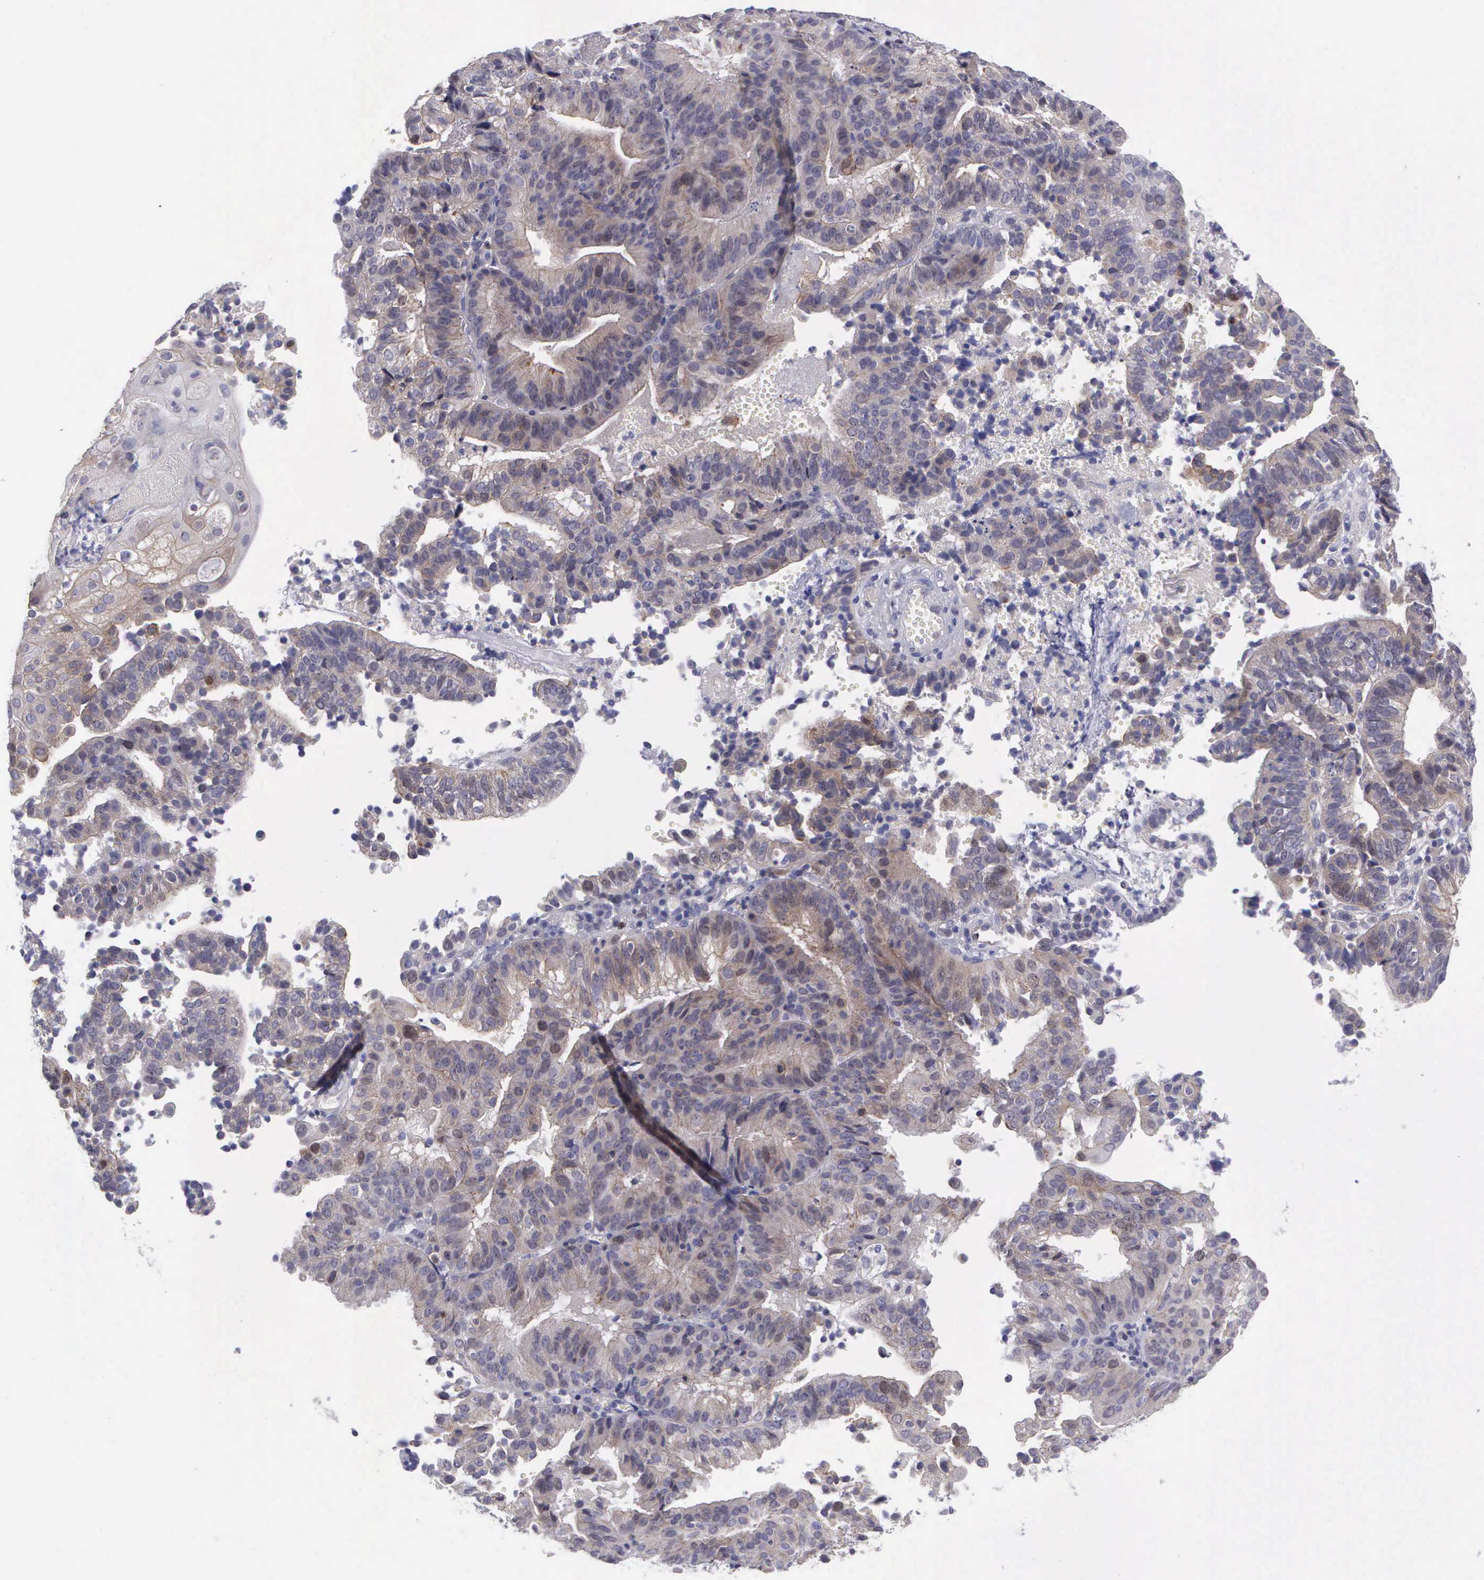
{"staining": {"intensity": "weak", "quantity": "25%-75%", "location": "cytoplasmic/membranous,nuclear"}, "tissue": "cervical cancer", "cell_type": "Tumor cells", "image_type": "cancer", "snomed": [{"axis": "morphology", "description": "Adenocarcinoma, NOS"}, {"axis": "topography", "description": "Cervix"}], "caption": "An image of human cervical cancer stained for a protein displays weak cytoplasmic/membranous and nuclear brown staining in tumor cells.", "gene": "MICAL3", "patient": {"sex": "female", "age": 60}}